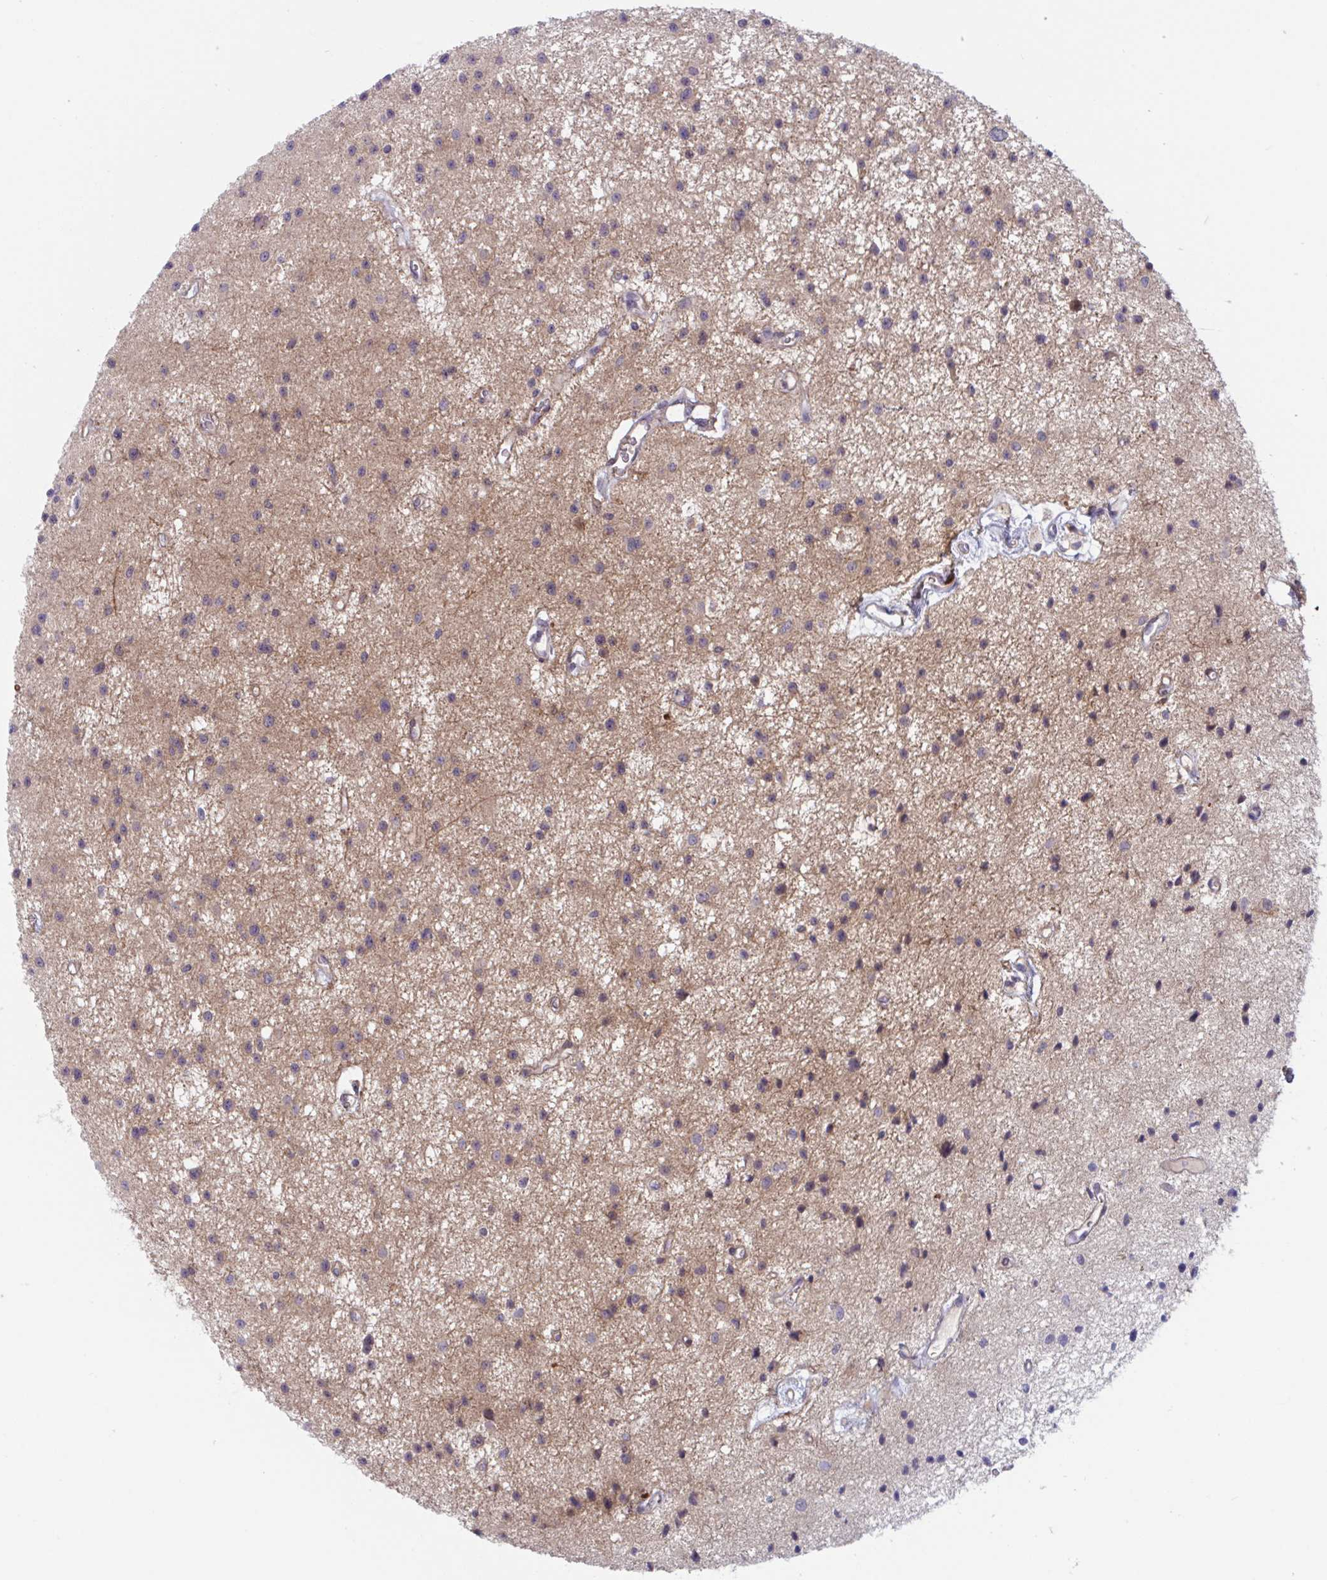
{"staining": {"intensity": "moderate", "quantity": "<25%", "location": "cytoplasmic/membranous"}, "tissue": "glioma", "cell_type": "Tumor cells", "image_type": "cancer", "snomed": [{"axis": "morphology", "description": "Glioma, malignant, Low grade"}, {"axis": "topography", "description": "Brain"}], "caption": "Immunohistochemistry (IHC) of human glioma exhibits low levels of moderate cytoplasmic/membranous positivity in approximately <25% of tumor cells.", "gene": "LMNTD2", "patient": {"sex": "male", "age": 43}}